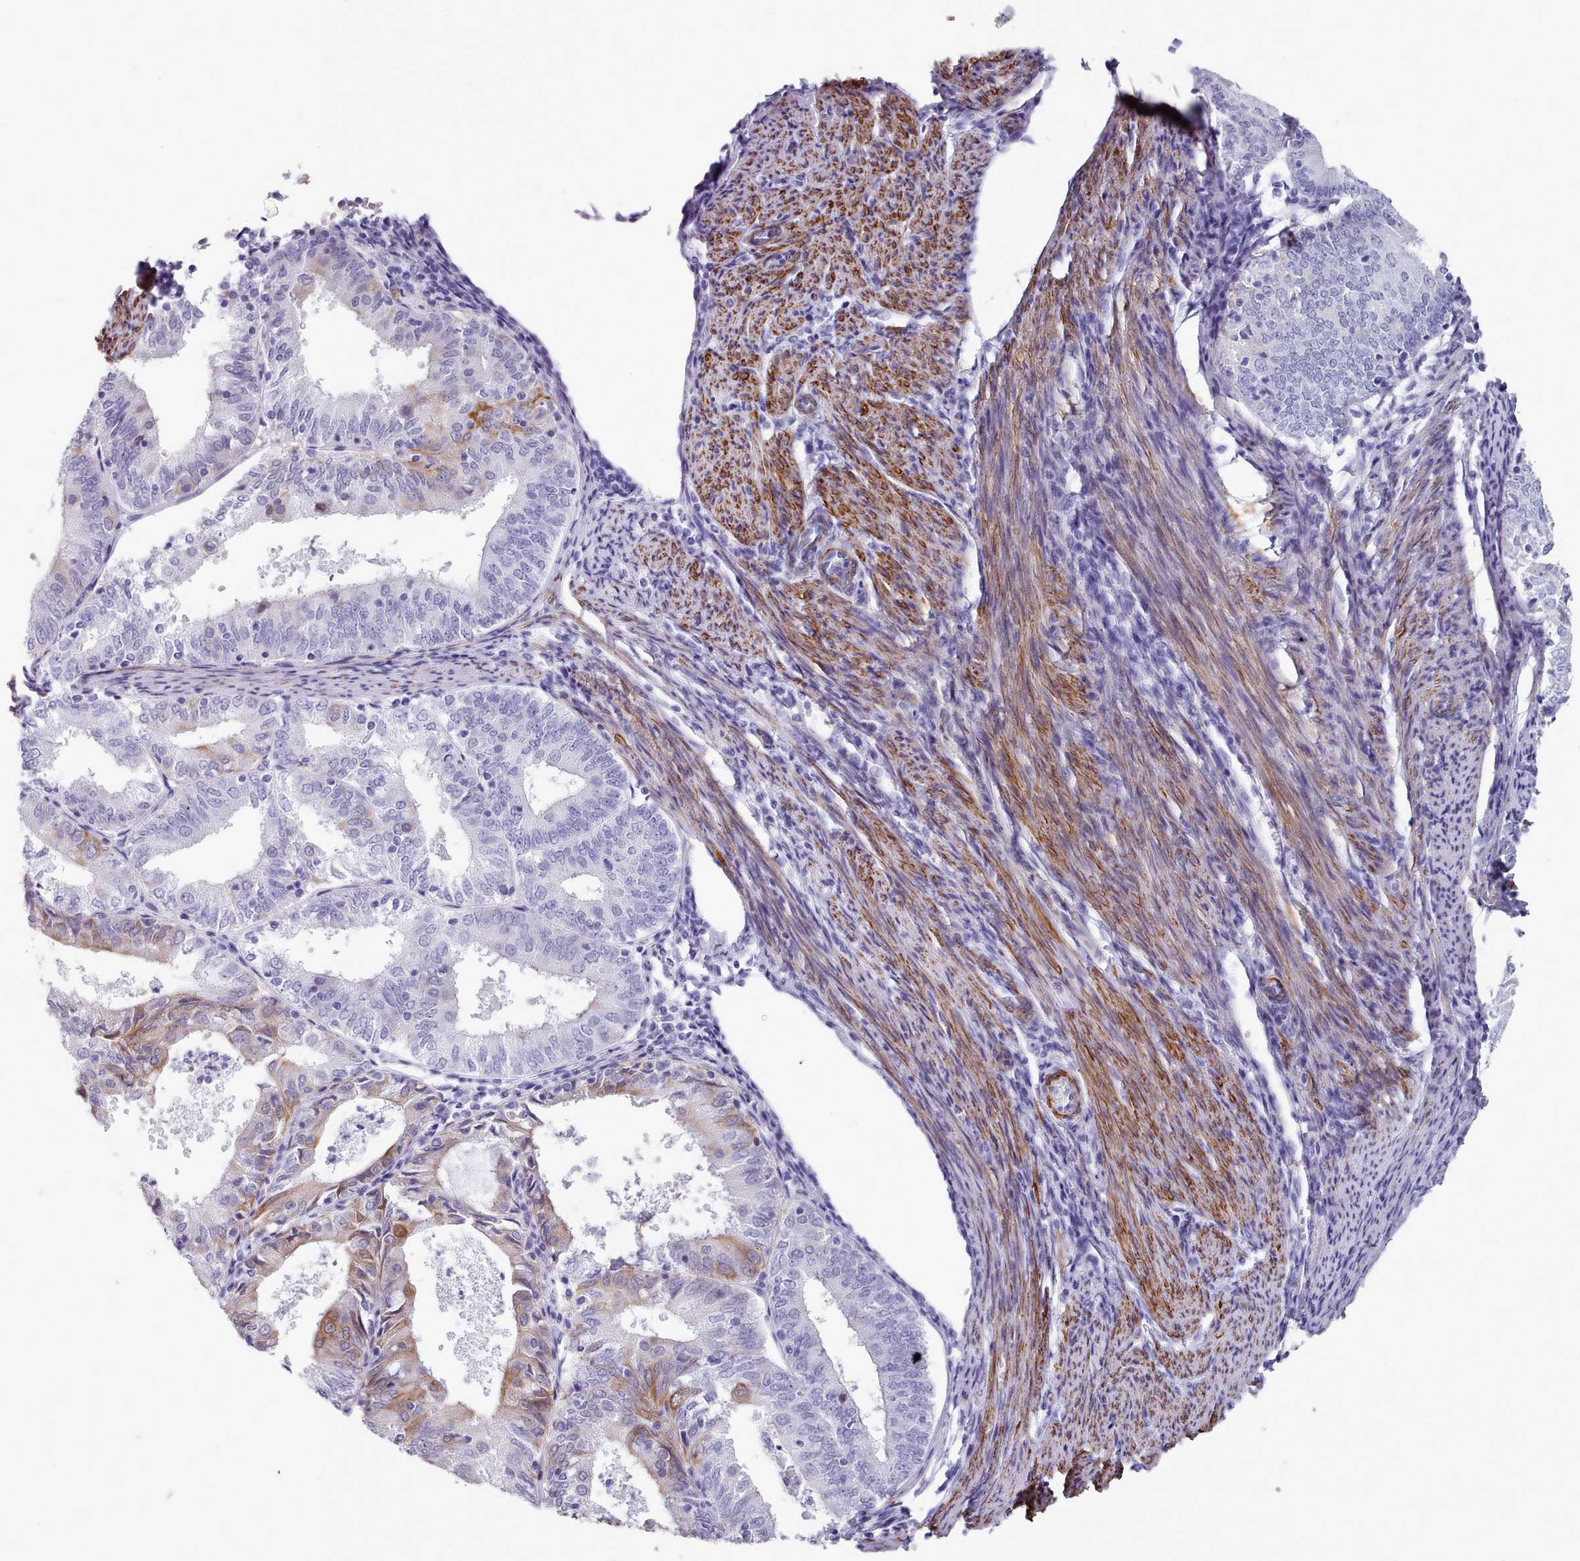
{"staining": {"intensity": "moderate", "quantity": "<25%", "location": "cytoplasmic/membranous"}, "tissue": "endometrial cancer", "cell_type": "Tumor cells", "image_type": "cancer", "snomed": [{"axis": "morphology", "description": "Adenocarcinoma, NOS"}, {"axis": "topography", "description": "Endometrium"}], "caption": "Human endometrial adenocarcinoma stained with a brown dye reveals moderate cytoplasmic/membranous positive staining in about <25% of tumor cells.", "gene": "FPGS", "patient": {"sex": "female", "age": 57}}